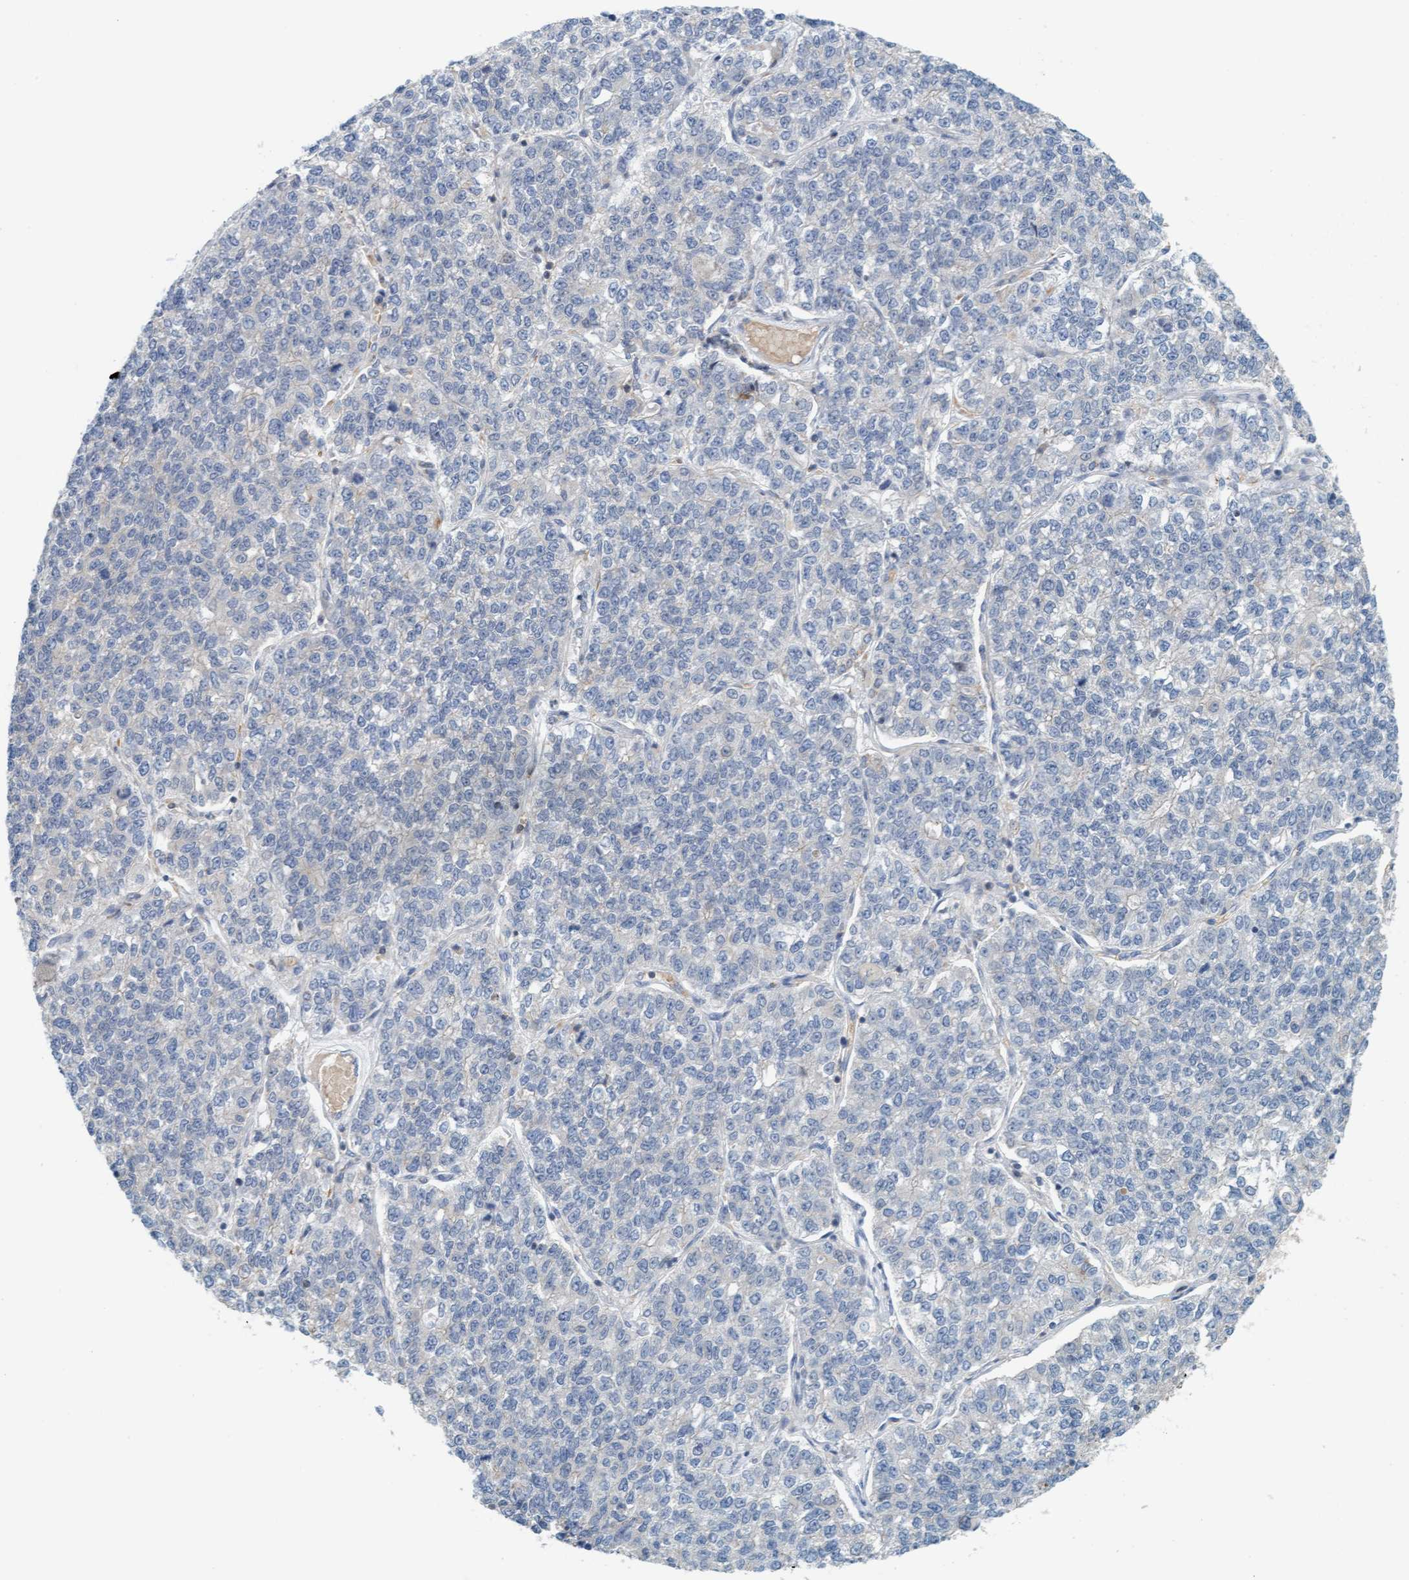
{"staining": {"intensity": "negative", "quantity": "none", "location": "none"}, "tissue": "lung cancer", "cell_type": "Tumor cells", "image_type": "cancer", "snomed": [{"axis": "morphology", "description": "Adenocarcinoma, NOS"}, {"axis": "topography", "description": "Lung"}], "caption": "An IHC image of lung adenocarcinoma is shown. There is no staining in tumor cells of lung adenocarcinoma. The staining is performed using DAB (3,3'-diaminobenzidine) brown chromogen with nuclei counter-stained in using hematoxylin.", "gene": "UBAP1", "patient": {"sex": "male", "age": 49}}